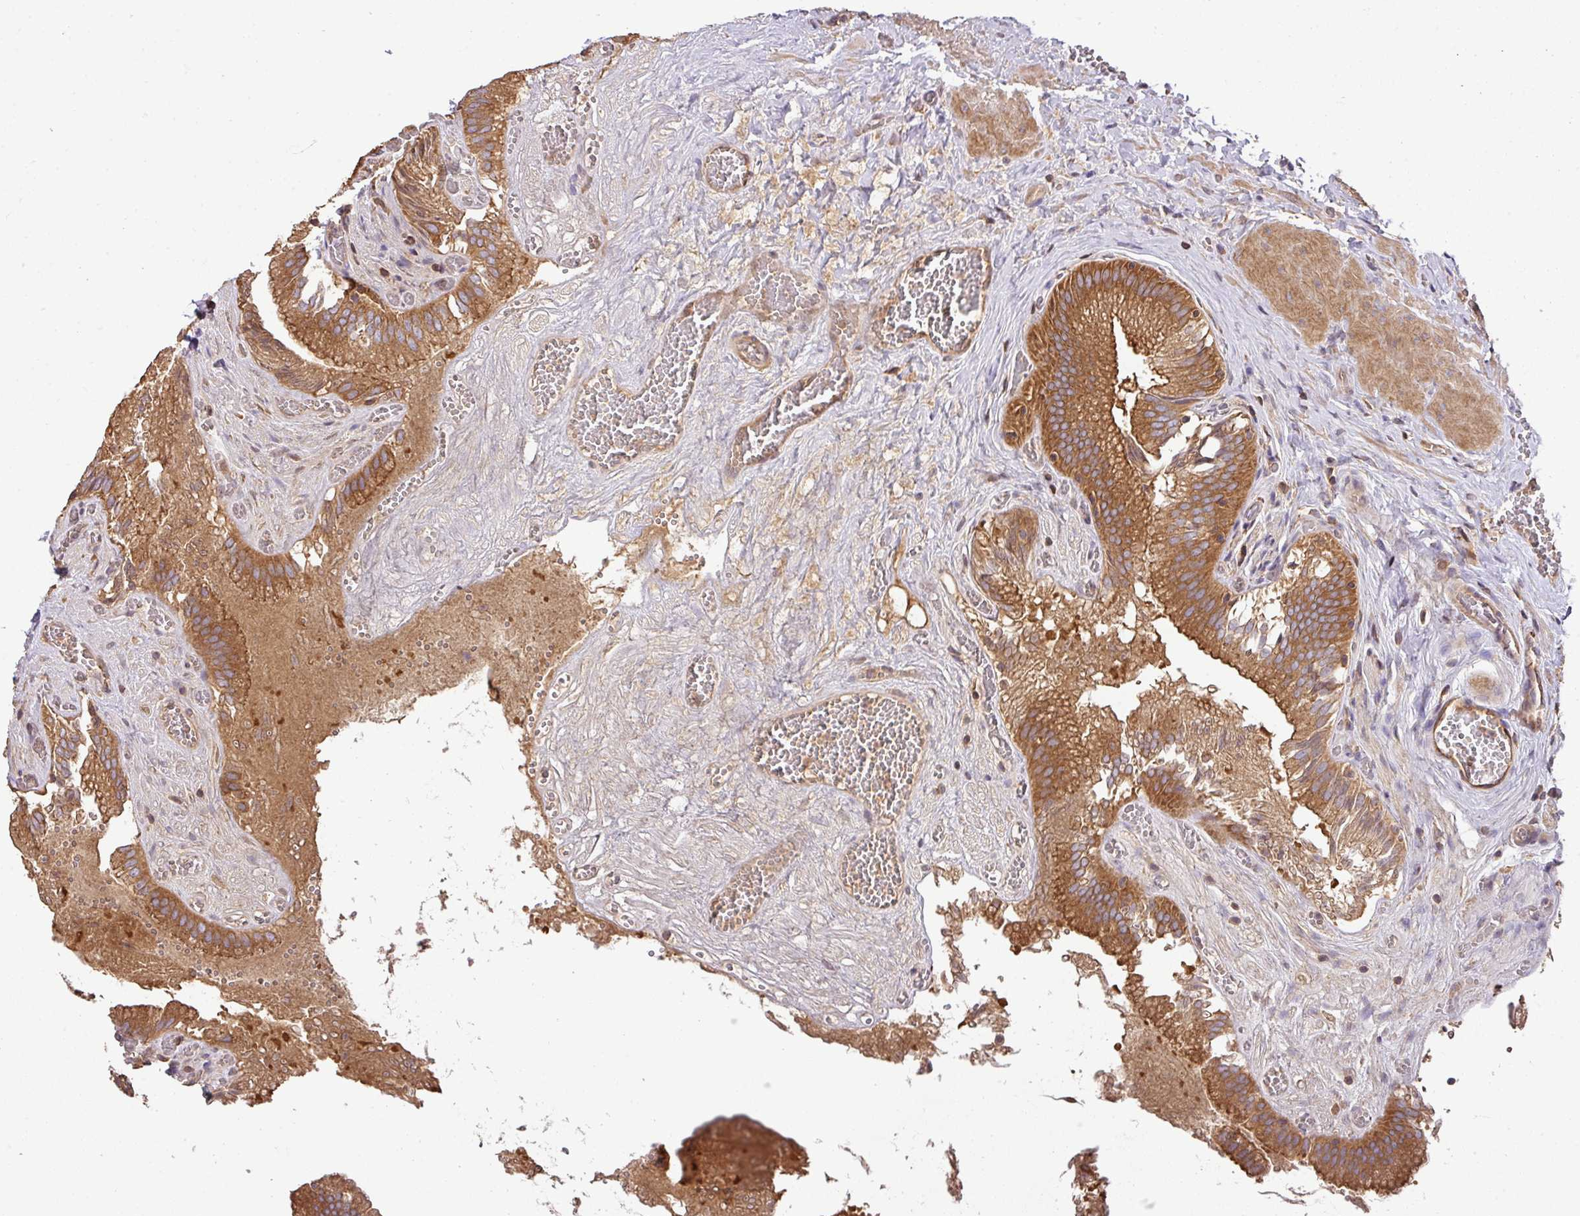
{"staining": {"intensity": "strong", "quantity": ">75%", "location": "cytoplasmic/membranous"}, "tissue": "gallbladder", "cell_type": "Glandular cells", "image_type": "normal", "snomed": [{"axis": "morphology", "description": "Normal tissue, NOS"}, {"axis": "topography", "description": "Gallbladder"}, {"axis": "topography", "description": "Peripheral nerve tissue"}], "caption": "A brown stain highlights strong cytoplasmic/membranous expression of a protein in glandular cells of unremarkable human gallbladder.", "gene": "GSPT1", "patient": {"sex": "male", "age": 17}}